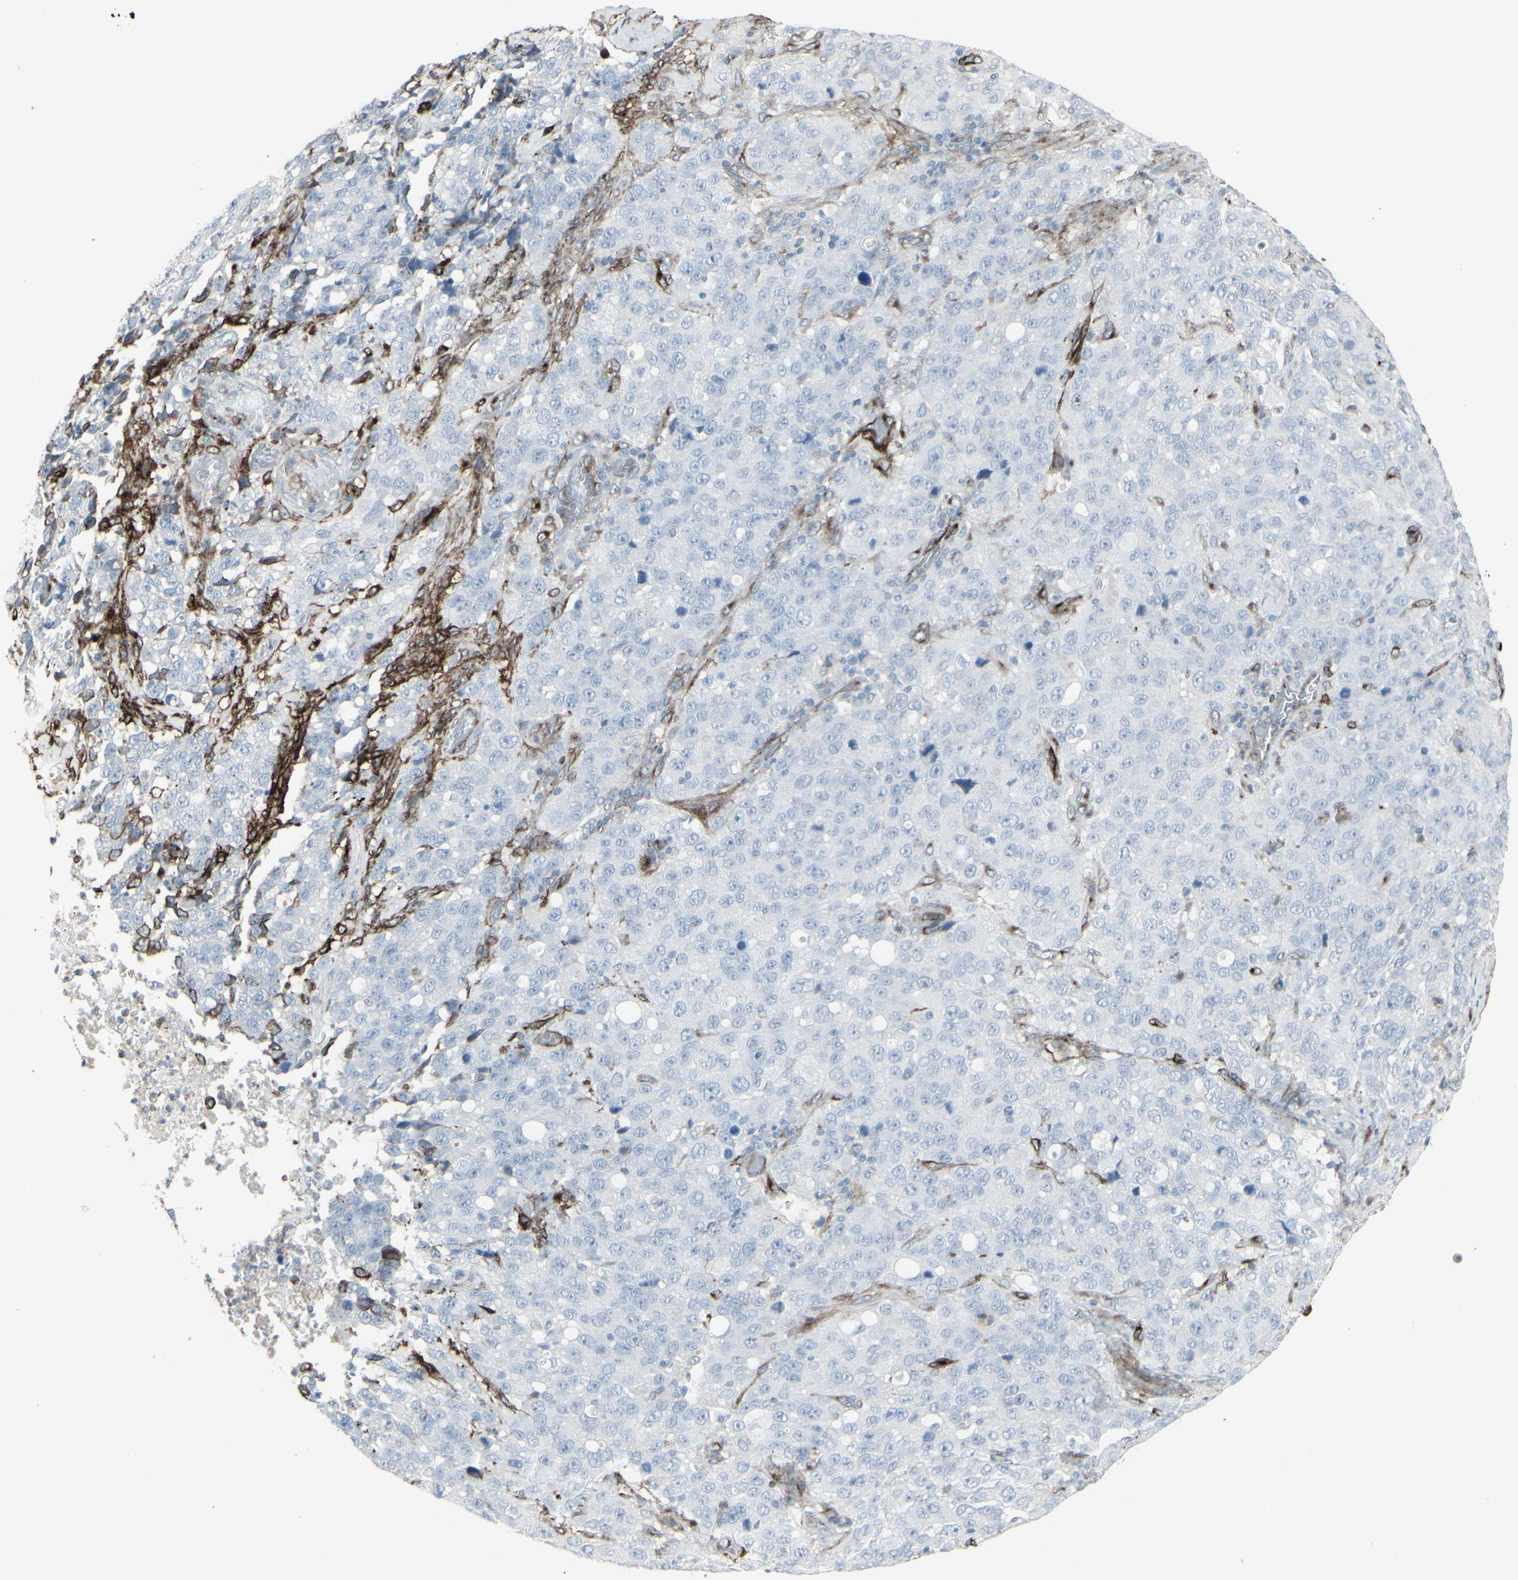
{"staining": {"intensity": "negative", "quantity": "none", "location": "none"}, "tissue": "stomach cancer", "cell_type": "Tumor cells", "image_type": "cancer", "snomed": [{"axis": "morphology", "description": "Normal tissue, NOS"}, {"axis": "morphology", "description": "Adenocarcinoma, NOS"}, {"axis": "topography", "description": "Stomach"}], "caption": "Stomach adenocarcinoma was stained to show a protein in brown. There is no significant positivity in tumor cells. (Brightfield microscopy of DAB immunohistochemistry (IHC) at high magnification).", "gene": "GJA1", "patient": {"sex": "male", "age": 48}}